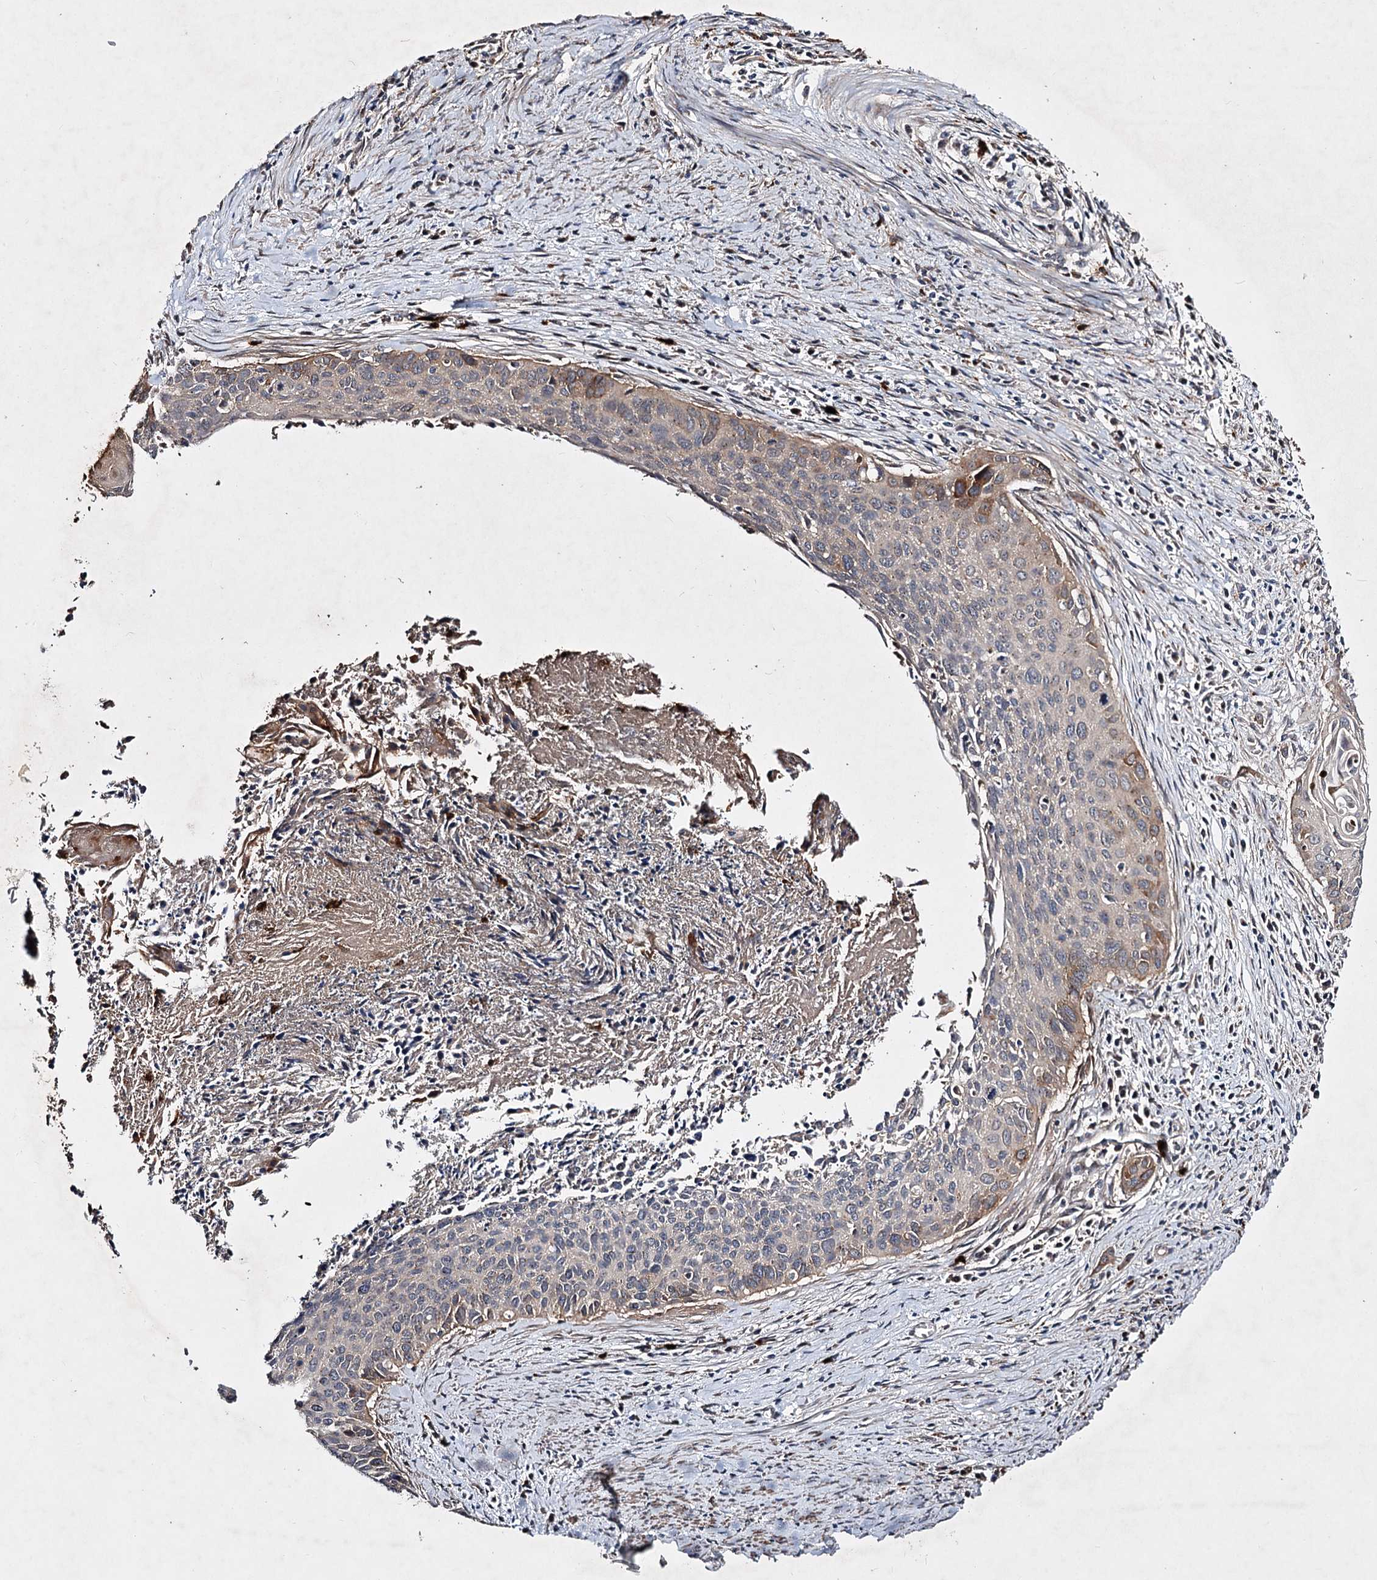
{"staining": {"intensity": "weak", "quantity": "<25%", "location": "cytoplasmic/membranous"}, "tissue": "cervical cancer", "cell_type": "Tumor cells", "image_type": "cancer", "snomed": [{"axis": "morphology", "description": "Squamous cell carcinoma, NOS"}, {"axis": "topography", "description": "Cervix"}], "caption": "High magnification brightfield microscopy of cervical cancer (squamous cell carcinoma) stained with DAB (brown) and counterstained with hematoxylin (blue): tumor cells show no significant staining.", "gene": "MINDY3", "patient": {"sex": "female", "age": 55}}